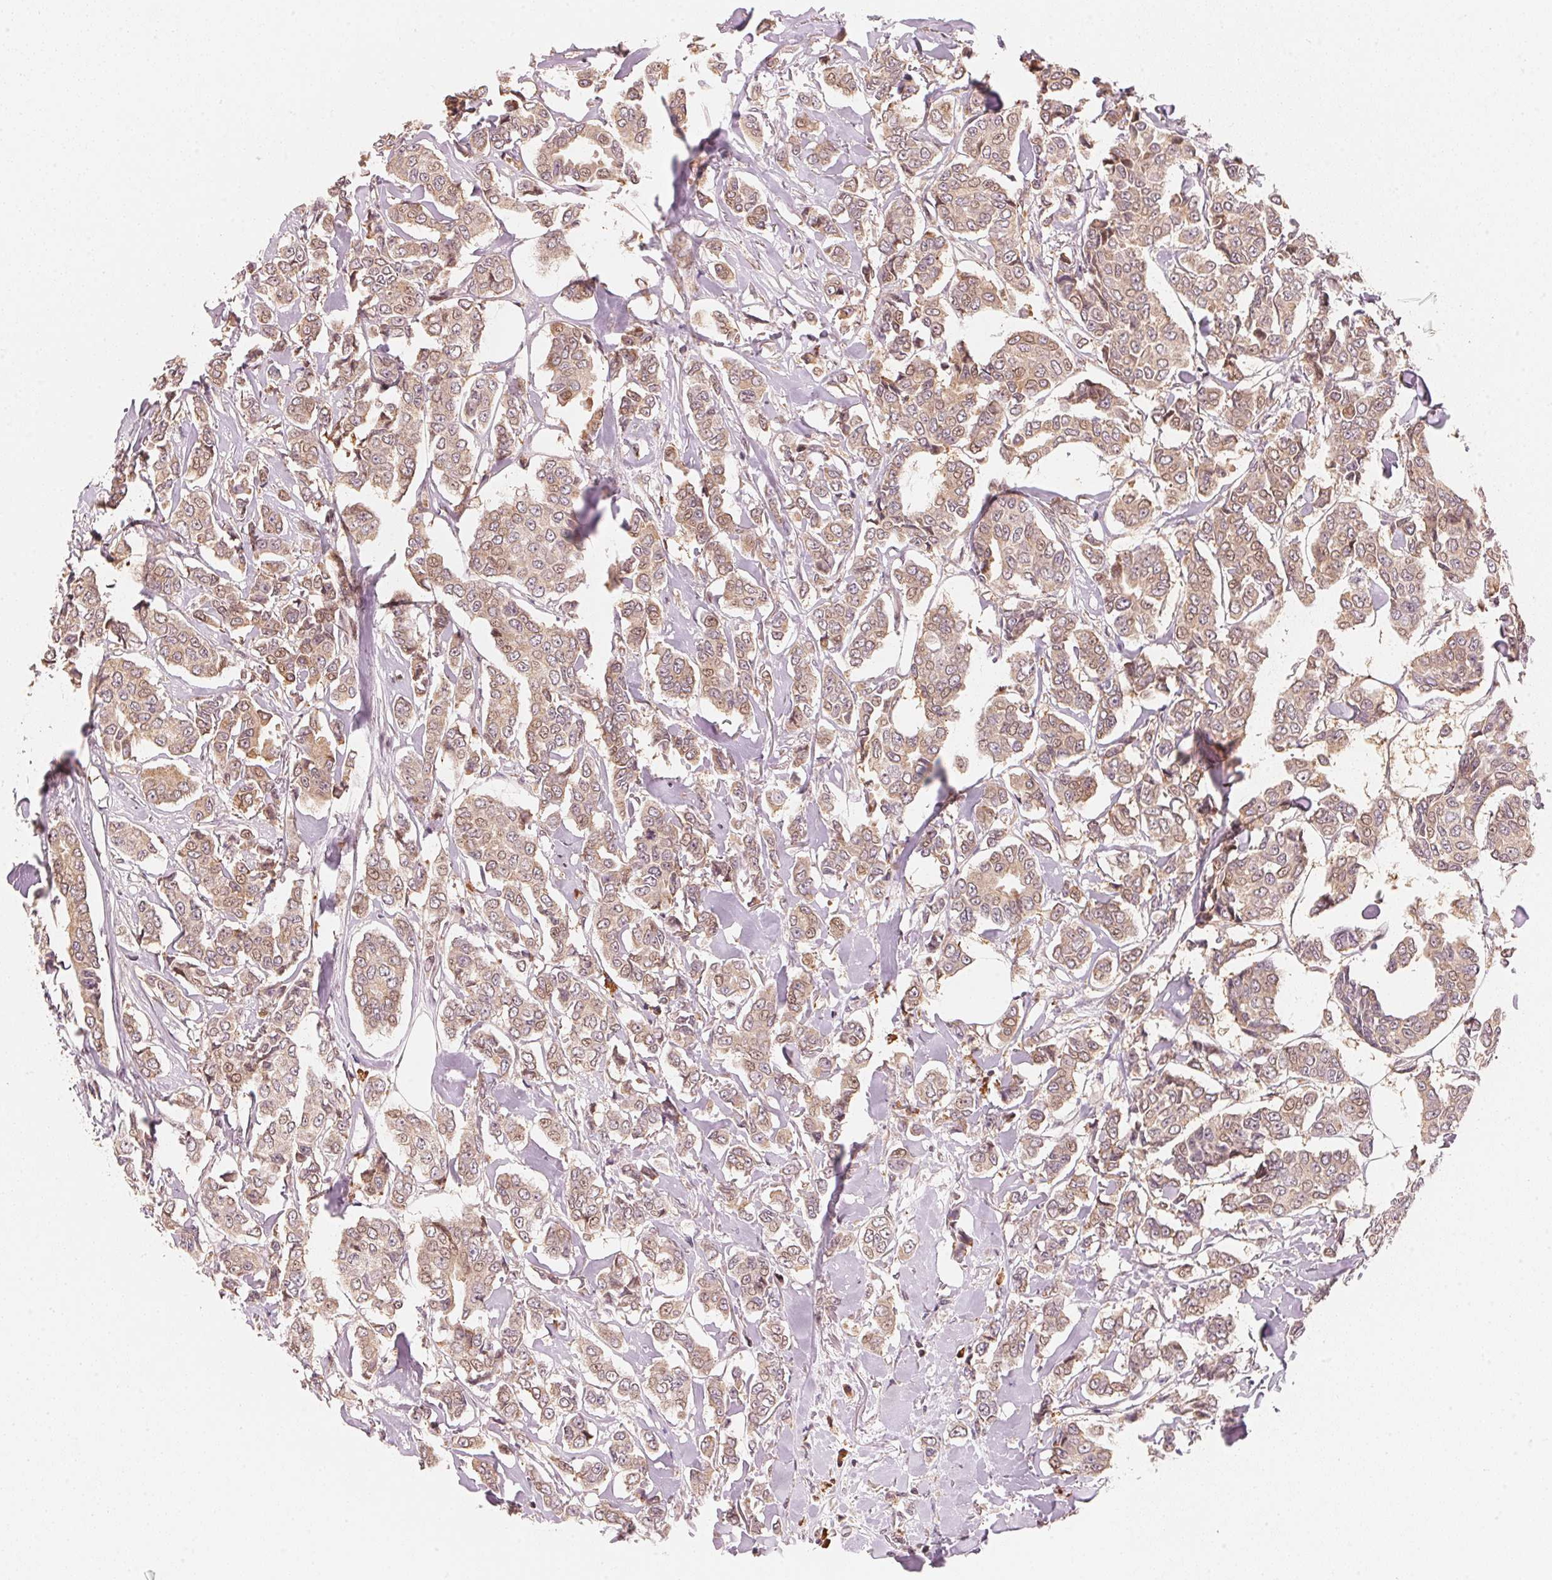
{"staining": {"intensity": "moderate", "quantity": ">75%", "location": "cytoplasmic/membranous"}, "tissue": "breast cancer", "cell_type": "Tumor cells", "image_type": "cancer", "snomed": [{"axis": "morphology", "description": "Duct carcinoma"}, {"axis": "topography", "description": "Breast"}], "caption": "Immunohistochemical staining of breast infiltrating ductal carcinoma shows medium levels of moderate cytoplasmic/membranous staining in approximately >75% of tumor cells.", "gene": "PRKN", "patient": {"sex": "female", "age": 94}}